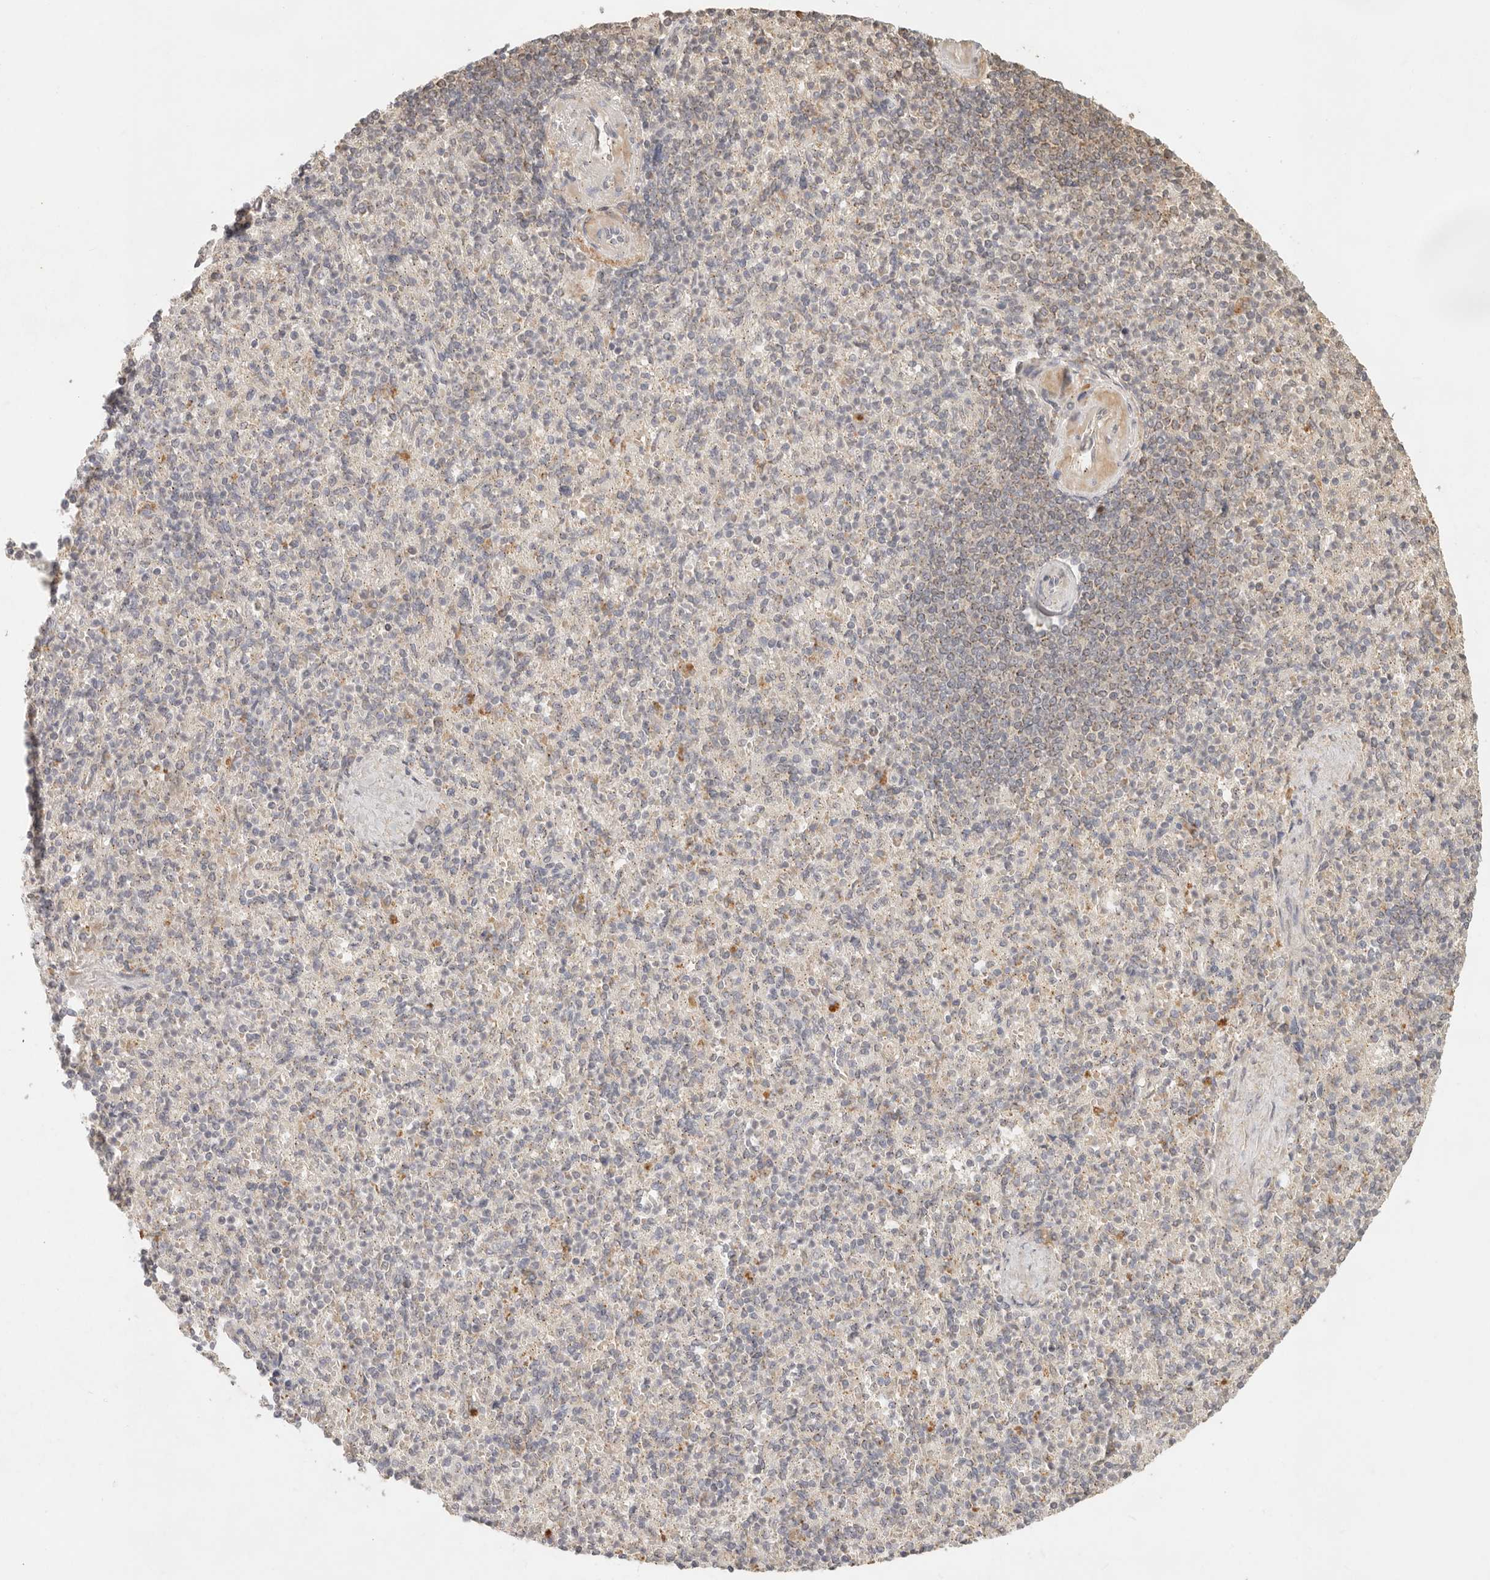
{"staining": {"intensity": "weak", "quantity": "<25%", "location": "cytoplasmic/membranous"}, "tissue": "spleen", "cell_type": "Cells in red pulp", "image_type": "normal", "snomed": [{"axis": "morphology", "description": "Normal tissue, NOS"}, {"axis": "topography", "description": "Spleen"}], "caption": "Immunohistochemistry (IHC) of unremarkable spleen demonstrates no positivity in cells in red pulp.", "gene": "LMO4", "patient": {"sex": "female", "age": 74}}